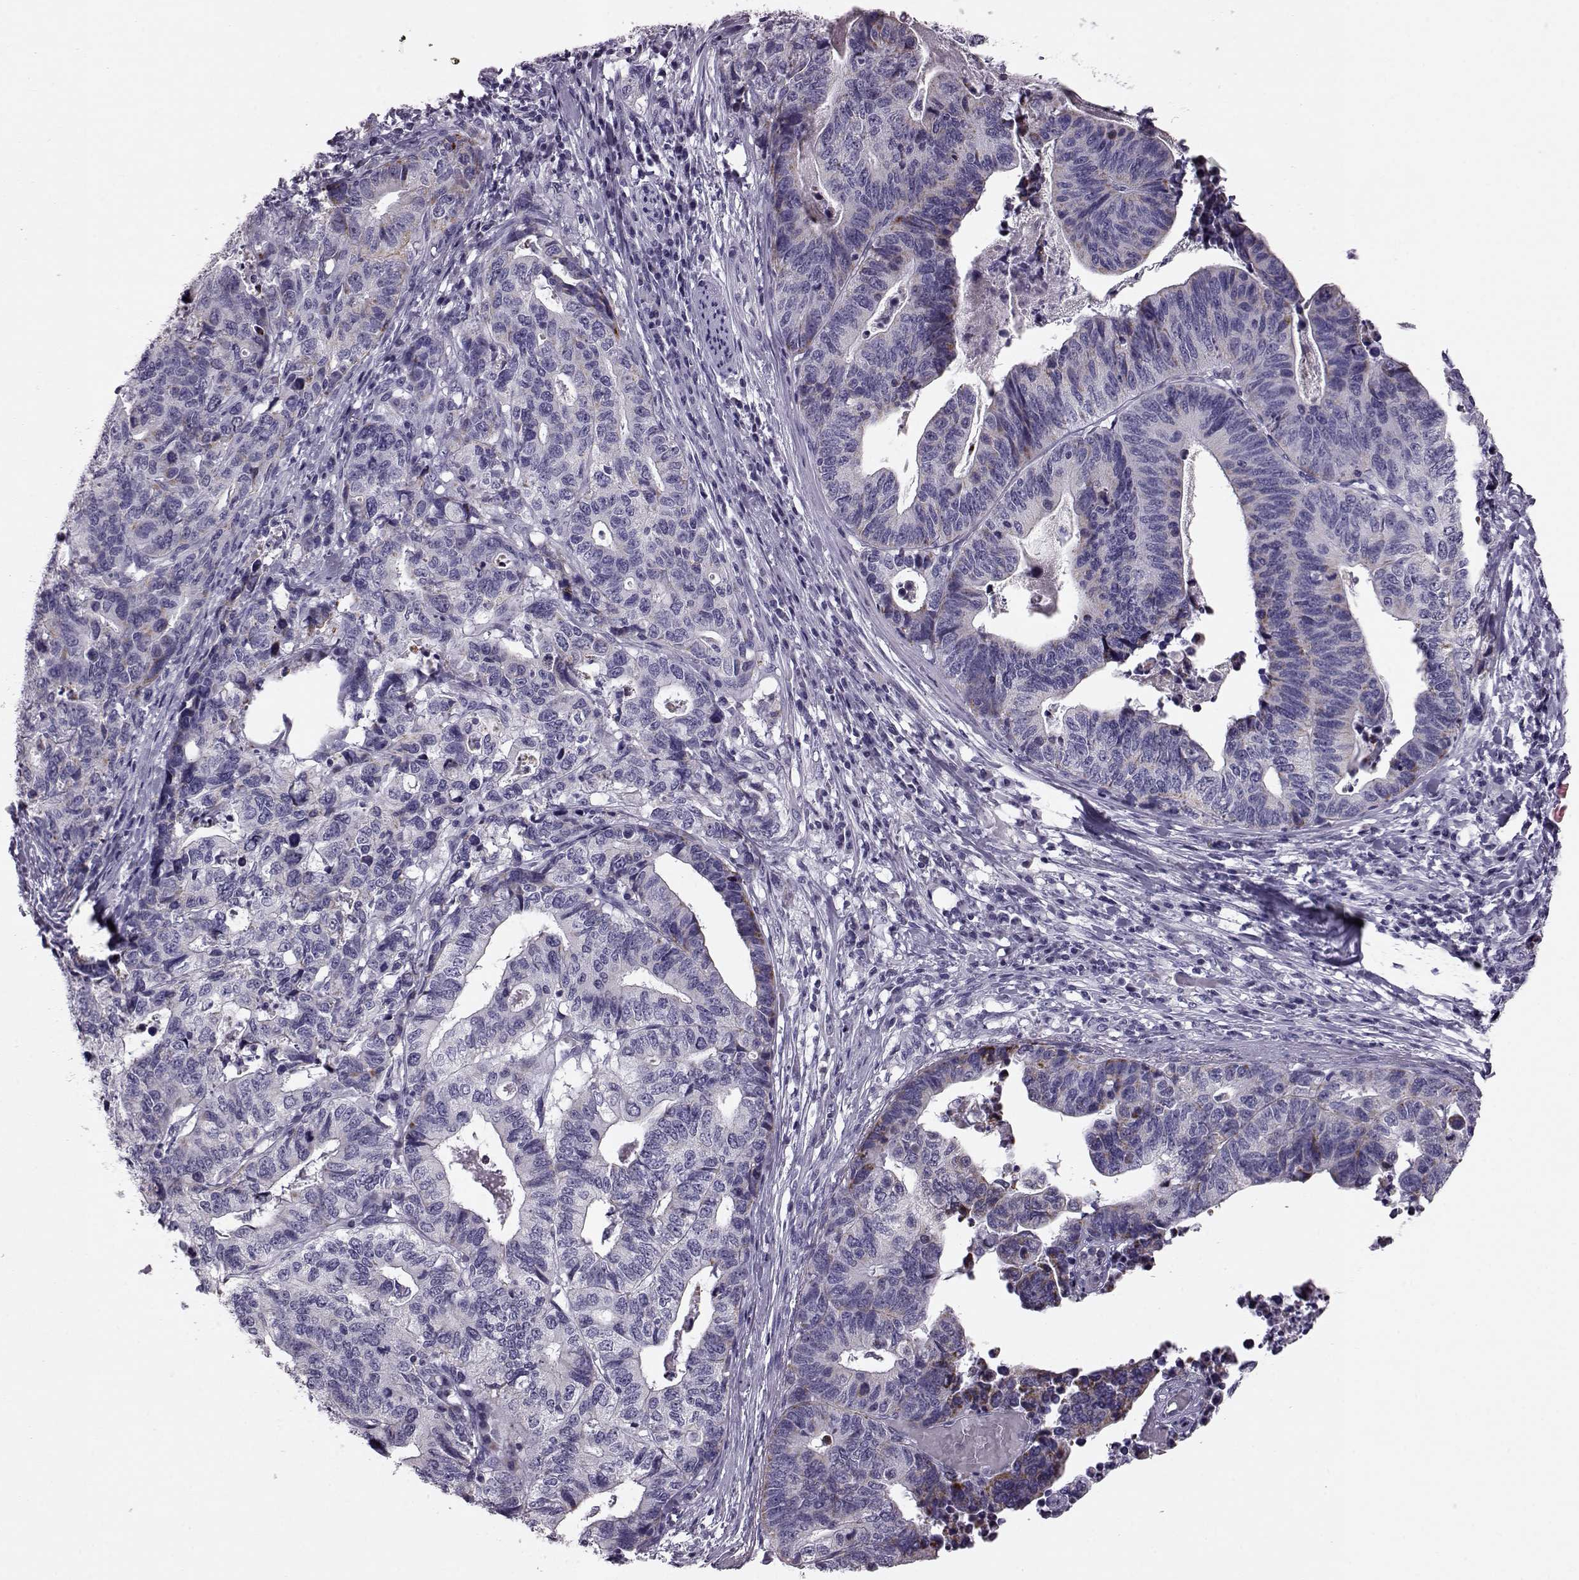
{"staining": {"intensity": "moderate", "quantity": "<25%", "location": "cytoplasmic/membranous"}, "tissue": "stomach cancer", "cell_type": "Tumor cells", "image_type": "cancer", "snomed": [{"axis": "morphology", "description": "Adenocarcinoma, NOS"}, {"axis": "topography", "description": "Stomach, upper"}], "caption": "Human stomach cancer (adenocarcinoma) stained with a protein marker exhibits moderate staining in tumor cells.", "gene": "RIMS2", "patient": {"sex": "female", "age": 67}}